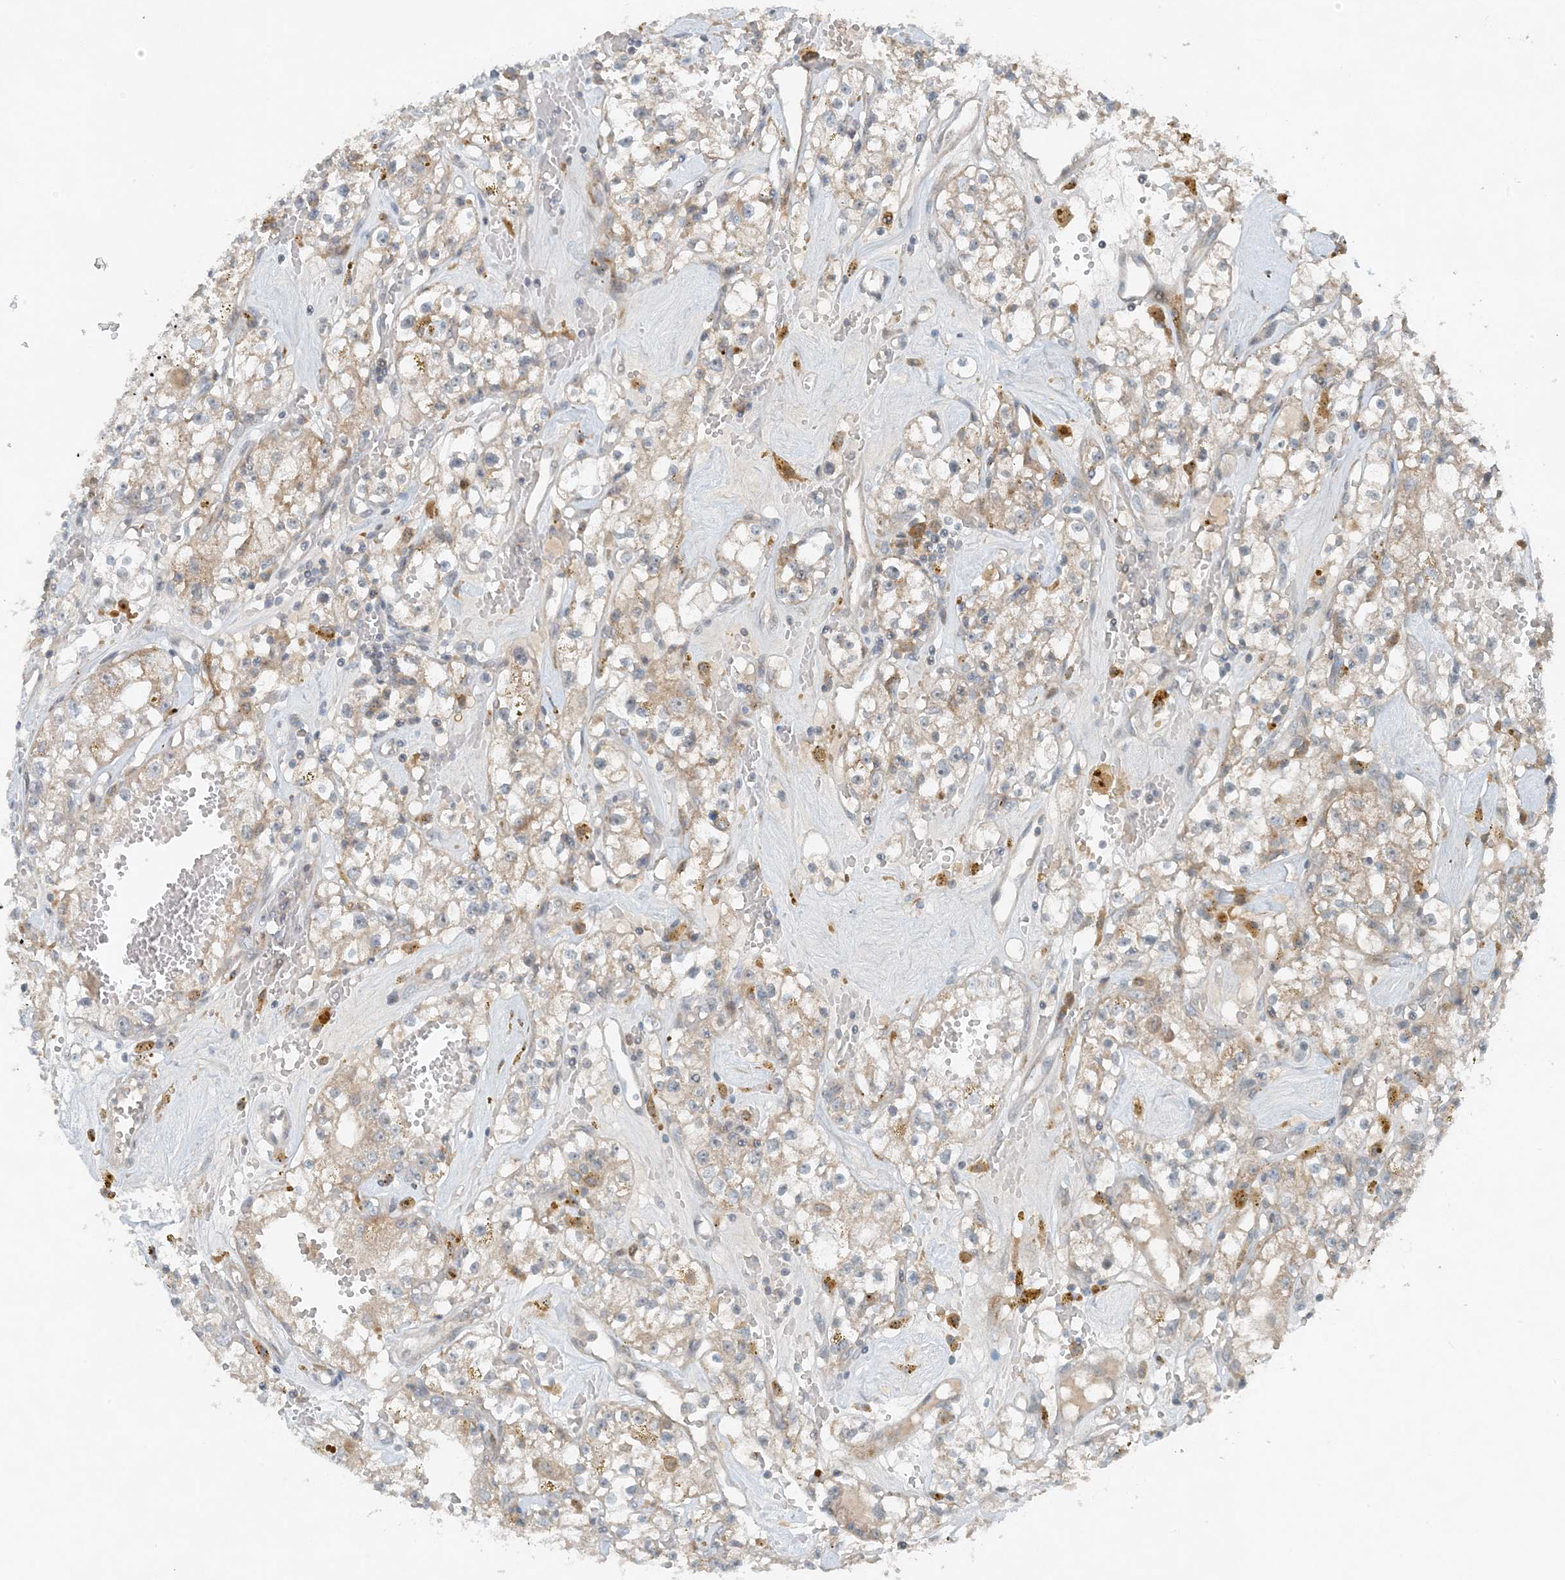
{"staining": {"intensity": "weak", "quantity": "25%-75%", "location": "cytoplasmic/membranous"}, "tissue": "renal cancer", "cell_type": "Tumor cells", "image_type": "cancer", "snomed": [{"axis": "morphology", "description": "Adenocarcinoma, NOS"}, {"axis": "topography", "description": "Kidney"}], "caption": "Immunohistochemical staining of renal cancer (adenocarcinoma) displays weak cytoplasmic/membranous protein expression in approximately 25%-75% of tumor cells. The staining was performed using DAB to visualize the protein expression in brown, while the nuclei were stained in blue with hematoxylin (Magnification: 20x).", "gene": "MITD1", "patient": {"sex": "male", "age": 56}}